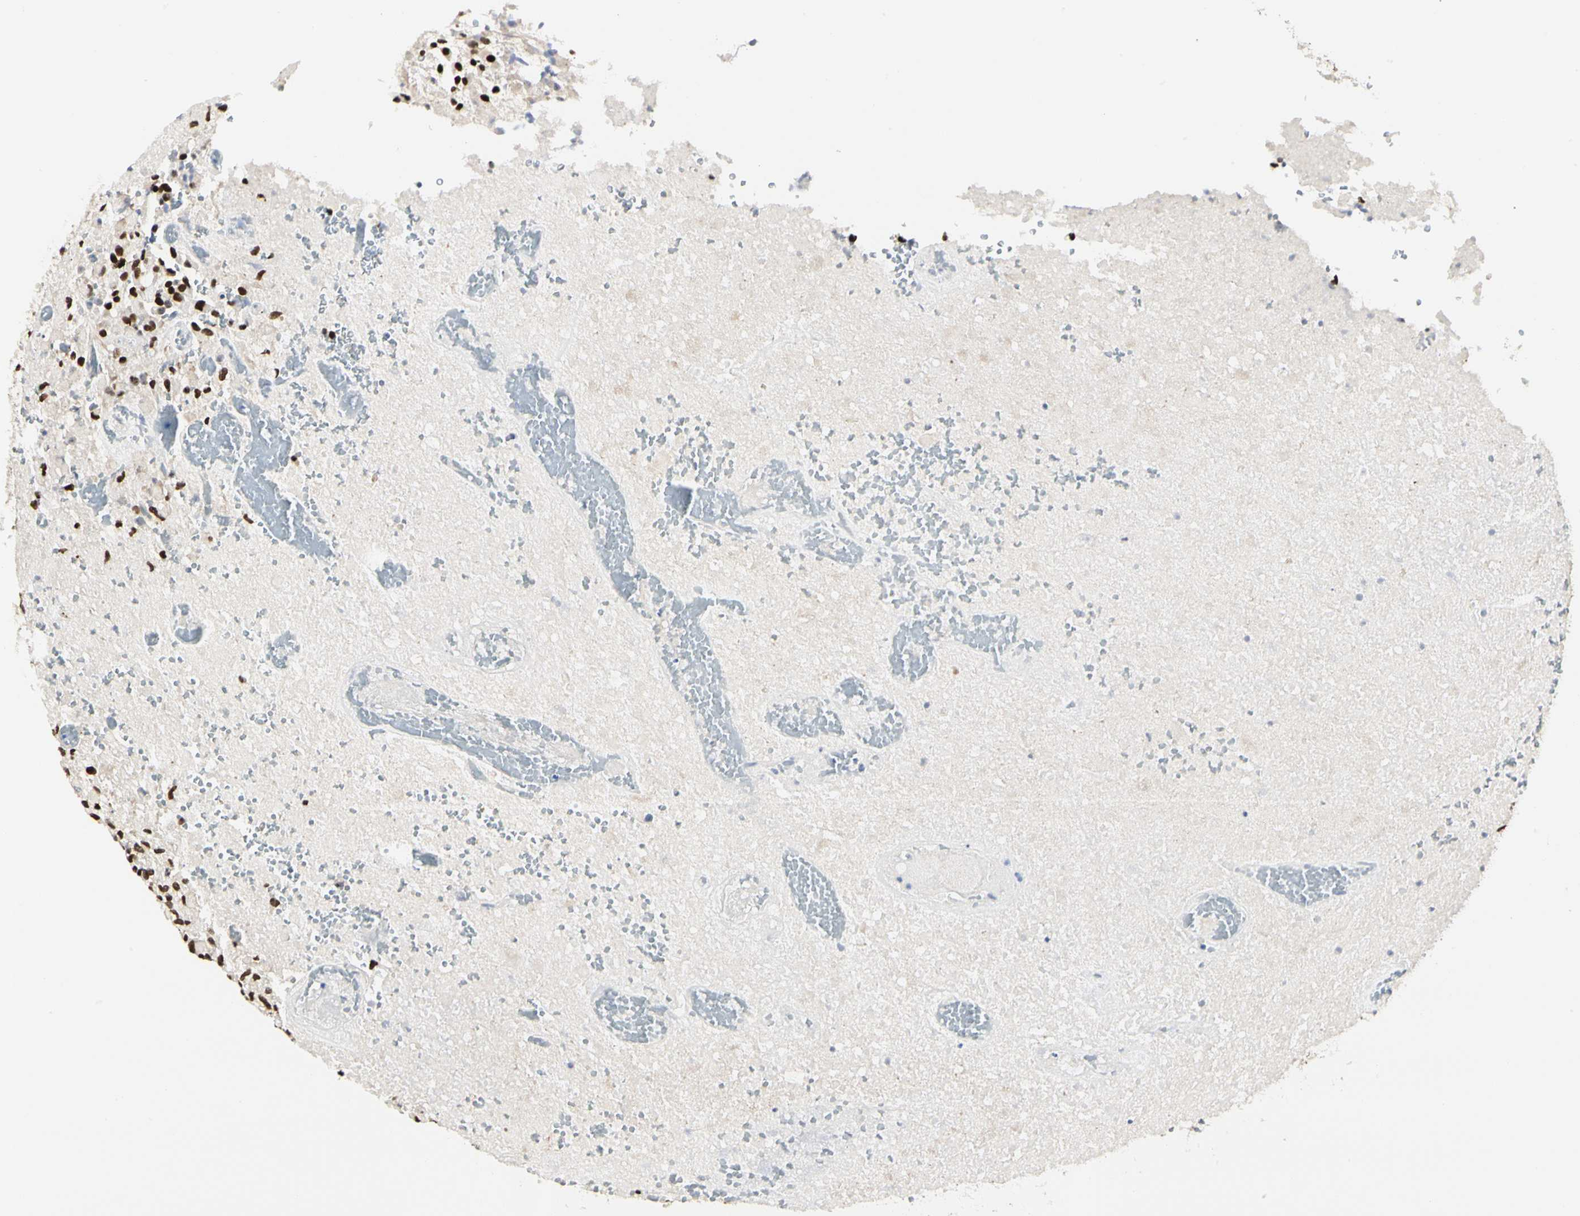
{"staining": {"intensity": "strong", "quantity": ">75%", "location": "nuclear"}, "tissue": "glioma", "cell_type": "Tumor cells", "image_type": "cancer", "snomed": [{"axis": "morphology", "description": "Glioma, malignant, High grade"}, {"axis": "topography", "description": "Brain"}], "caption": "Strong nuclear staining is seen in about >75% of tumor cells in glioma. (brown staining indicates protein expression, while blue staining denotes nuclei).", "gene": "PRMT3", "patient": {"sex": "male", "age": 71}}